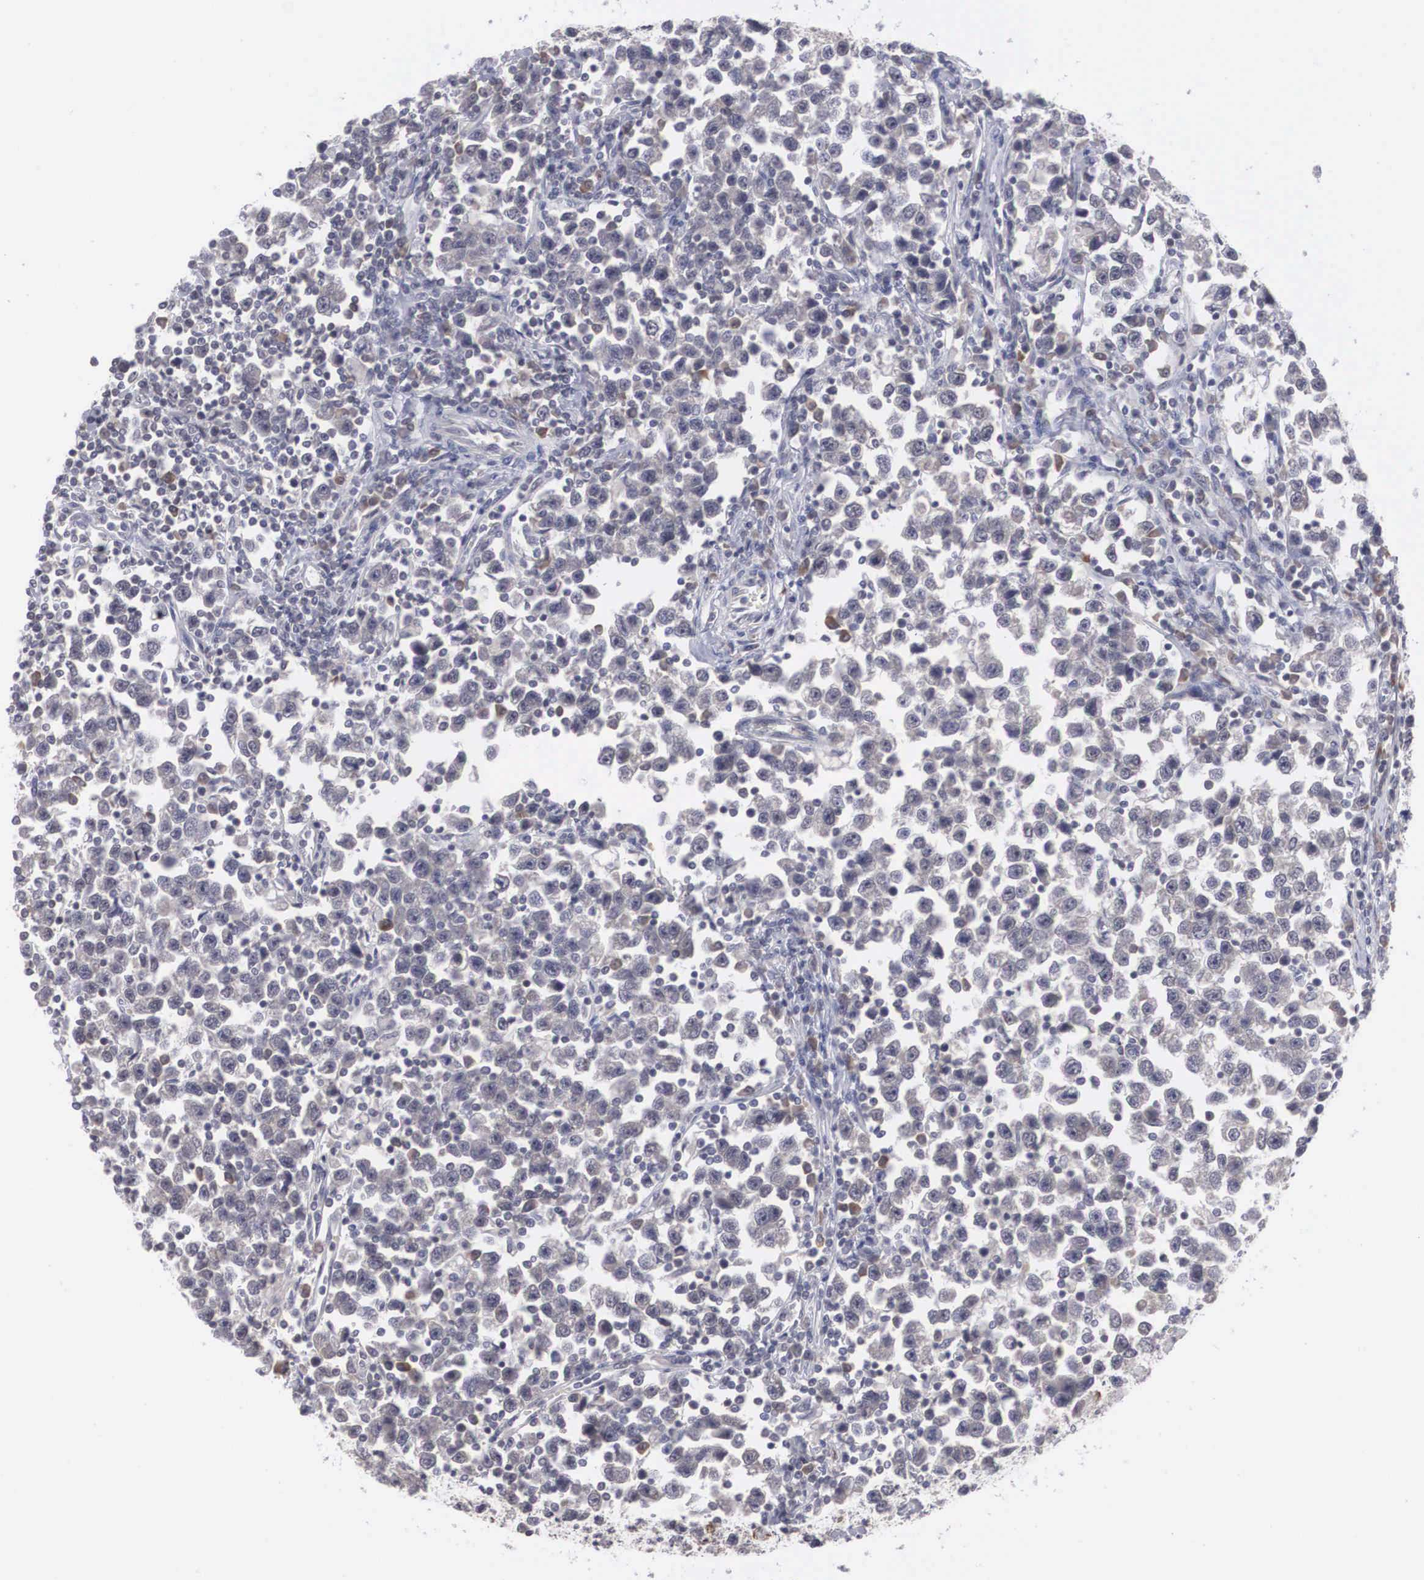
{"staining": {"intensity": "negative", "quantity": "none", "location": "none"}, "tissue": "testis cancer", "cell_type": "Tumor cells", "image_type": "cancer", "snomed": [{"axis": "morphology", "description": "Seminoma, NOS"}, {"axis": "topography", "description": "Testis"}], "caption": "Immunohistochemical staining of testis seminoma demonstrates no significant positivity in tumor cells.", "gene": "WDR89", "patient": {"sex": "male", "age": 43}}